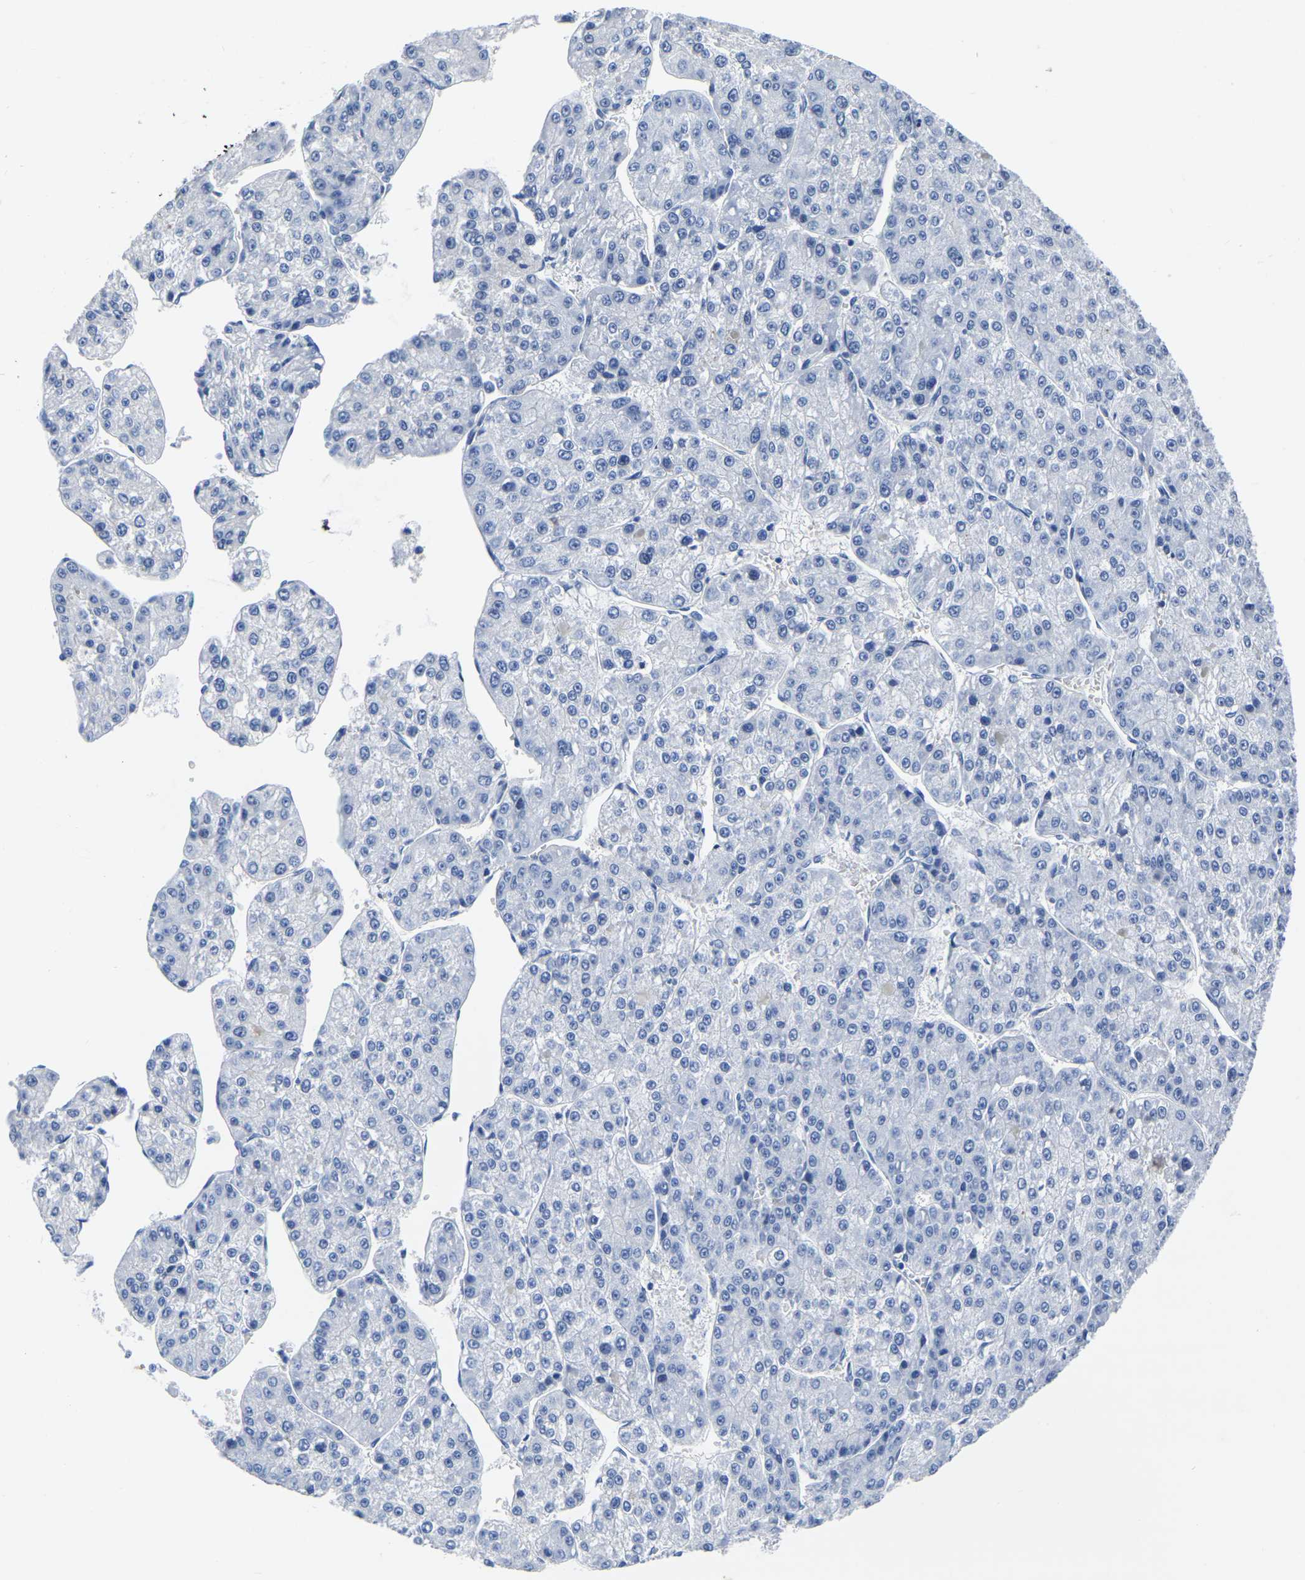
{"staining": {"intensity": "negative", "quantity": "none", "location": "none"}, "tissue": "liver cancer", "cell_type": "Tumor cells", "image_type": "cancer", "snomed": [{"axis": "morphology", "description": "Carcinoma, Hepatocellular, NOS"}, {"axis": "topography", "description": "Liver"}], "caption": "An immunohistochemistry image of liver cancer (hepatocellular carcinoma) is shown. There is no staining in tumor cells of liver cancer (hepatocellular carcinoma).", "gene": "SLC45A3", "patient": {"sex": "female", "age": 73}}